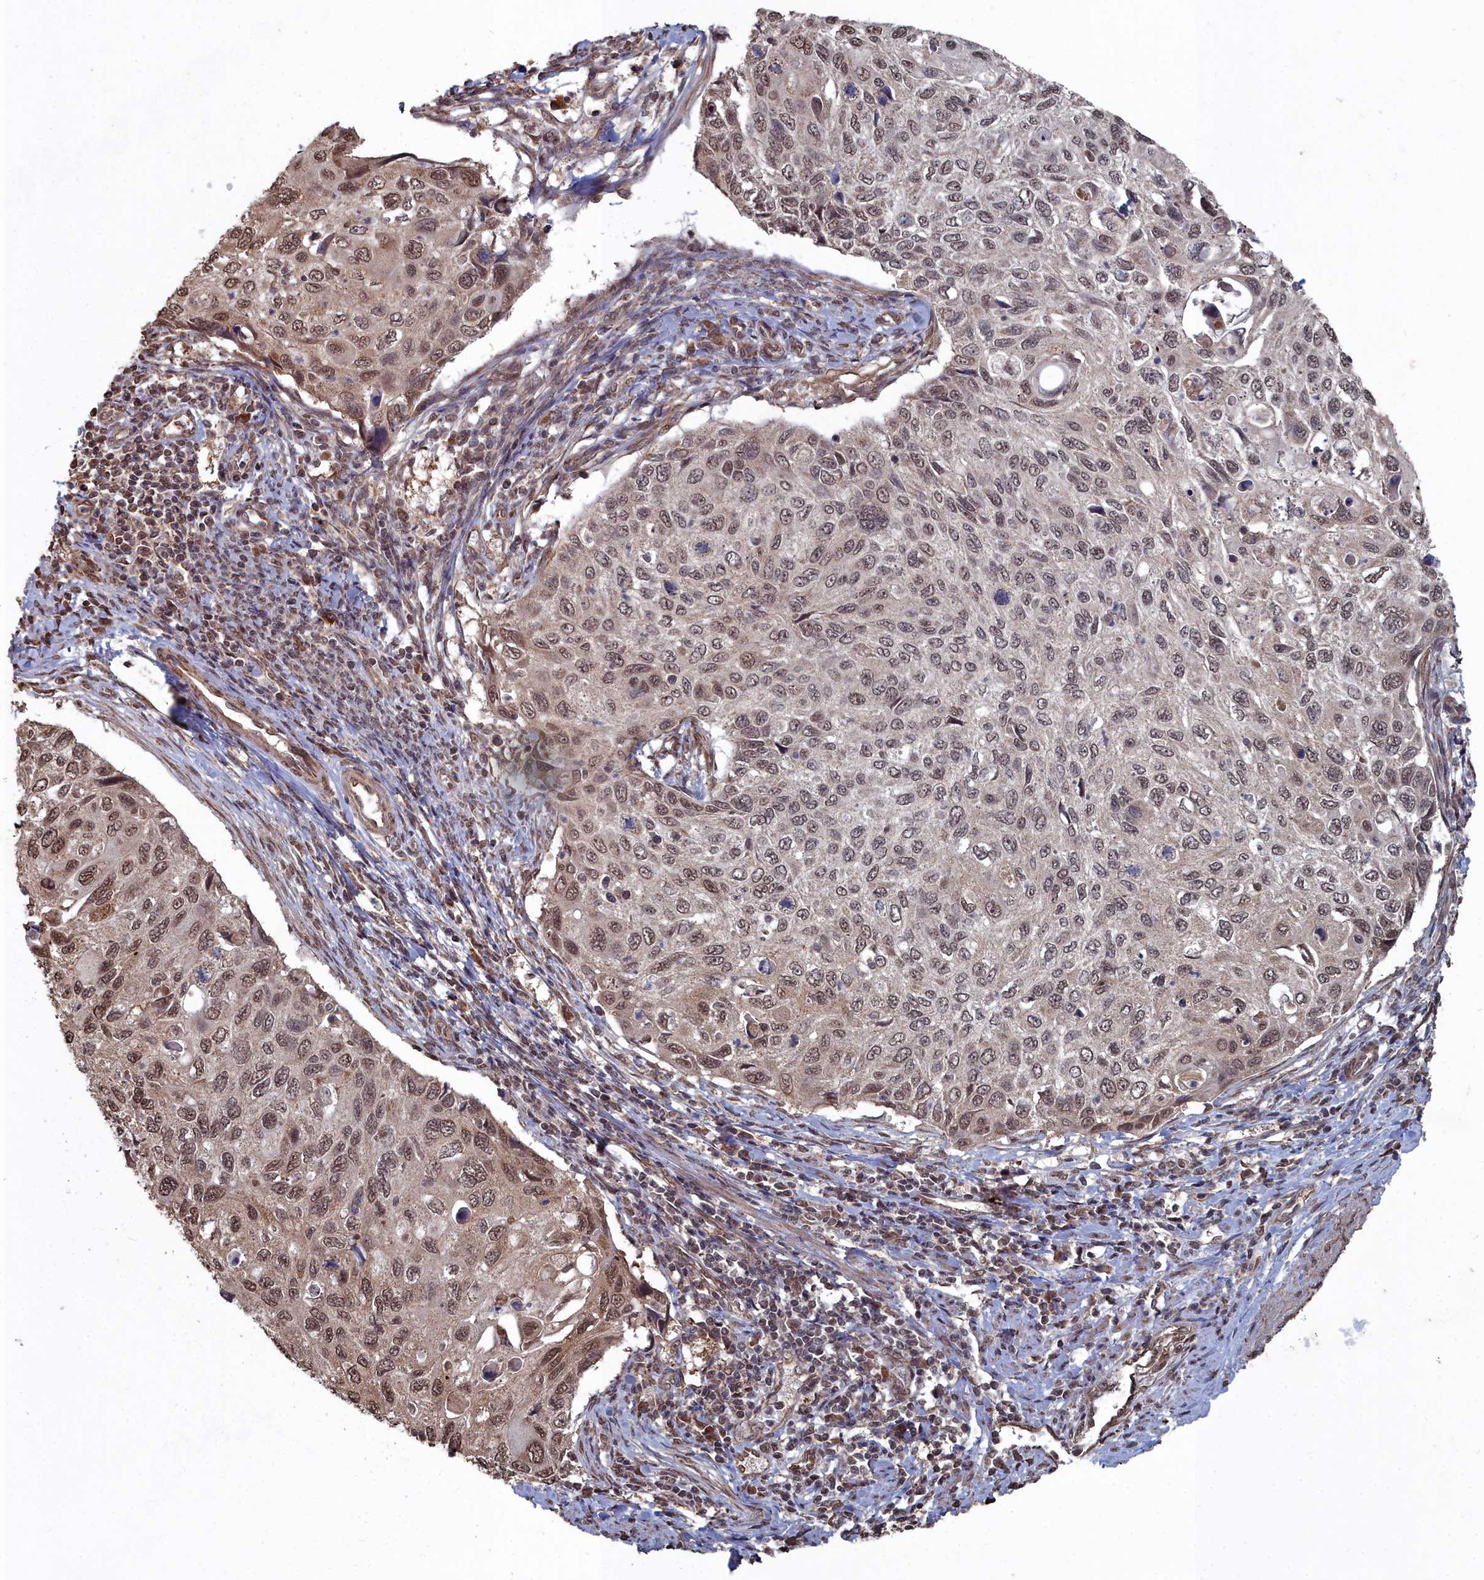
{"staining": {"intensity": "moderate", "quantity": ">75%", "location": "nuclear"}, "tissue": "cervical cancer", "cell_type": "Tumor cells", "image_type": "cancer", "snomed": [{"axis": "morphology", "description": "Squamous cell carcinoma, NOS"}, {"axis": "topography", "description": "Cervix"}], "caption": "Human cervical squamous cell carcinoma stained with a protein marker demonstrates moderate staining in tumor cells.", "gene": "CCNP", "patient": {"sex": "female", "age": 70}}